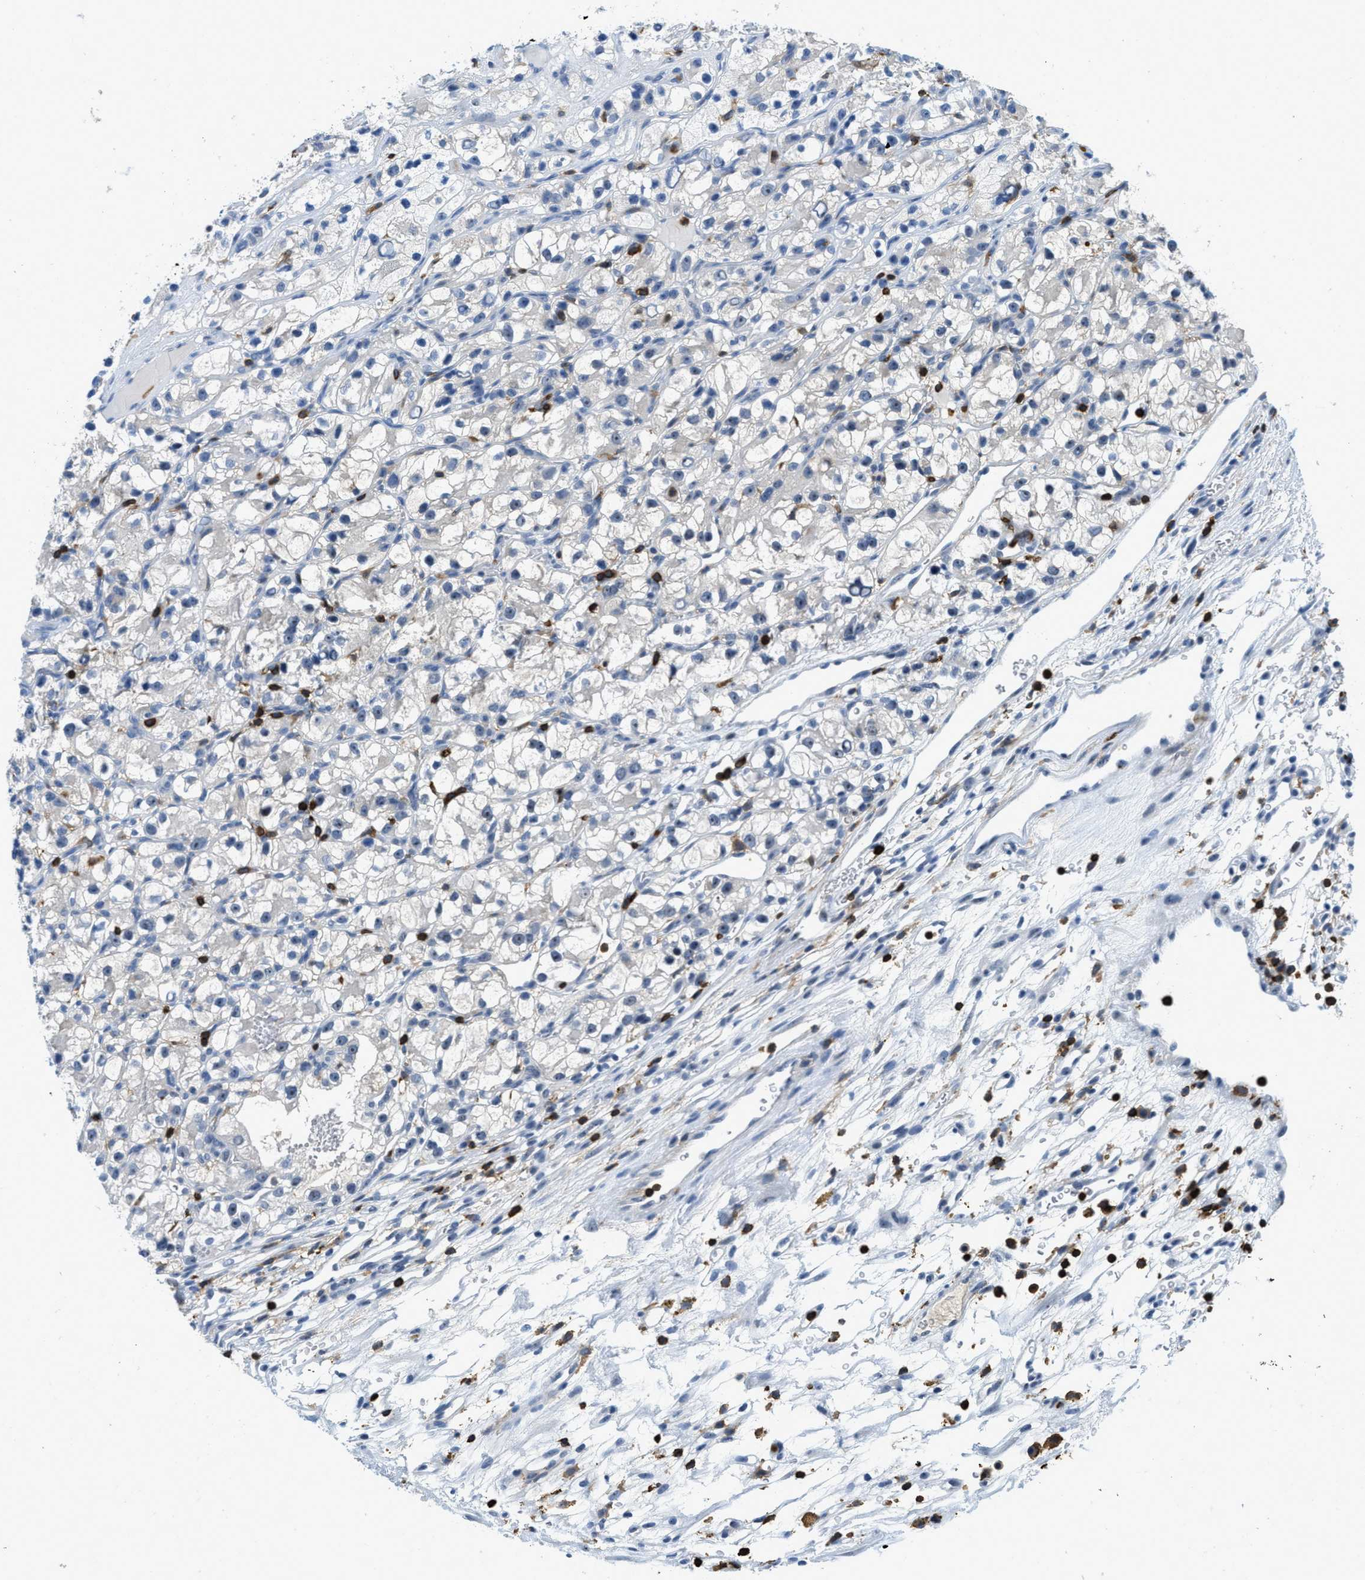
{"staining": {"intensity": "negative", "quantity": "none", "location": "none"}, "tissue": "renal cancer", "cell_type": "Tumor cells", "image_type": "cancer", "snomed": [{"axis": "morphology", "description": "Adenocarcinoma, NOS"}, {"axis": "topography", "description": "Kidney"}], "caption": "Immunohistochemical staining of human renal cancer (adenocarcinoma) shows no significant expression in tumor cells. Brightfield microscopy of immunohistochemistry (IHC) stained with DAB (brown) and hematoxylin (blue), captured at high magnification.", "gene": "FAM151A", "patient": {"sex": "female", "age": 57}}